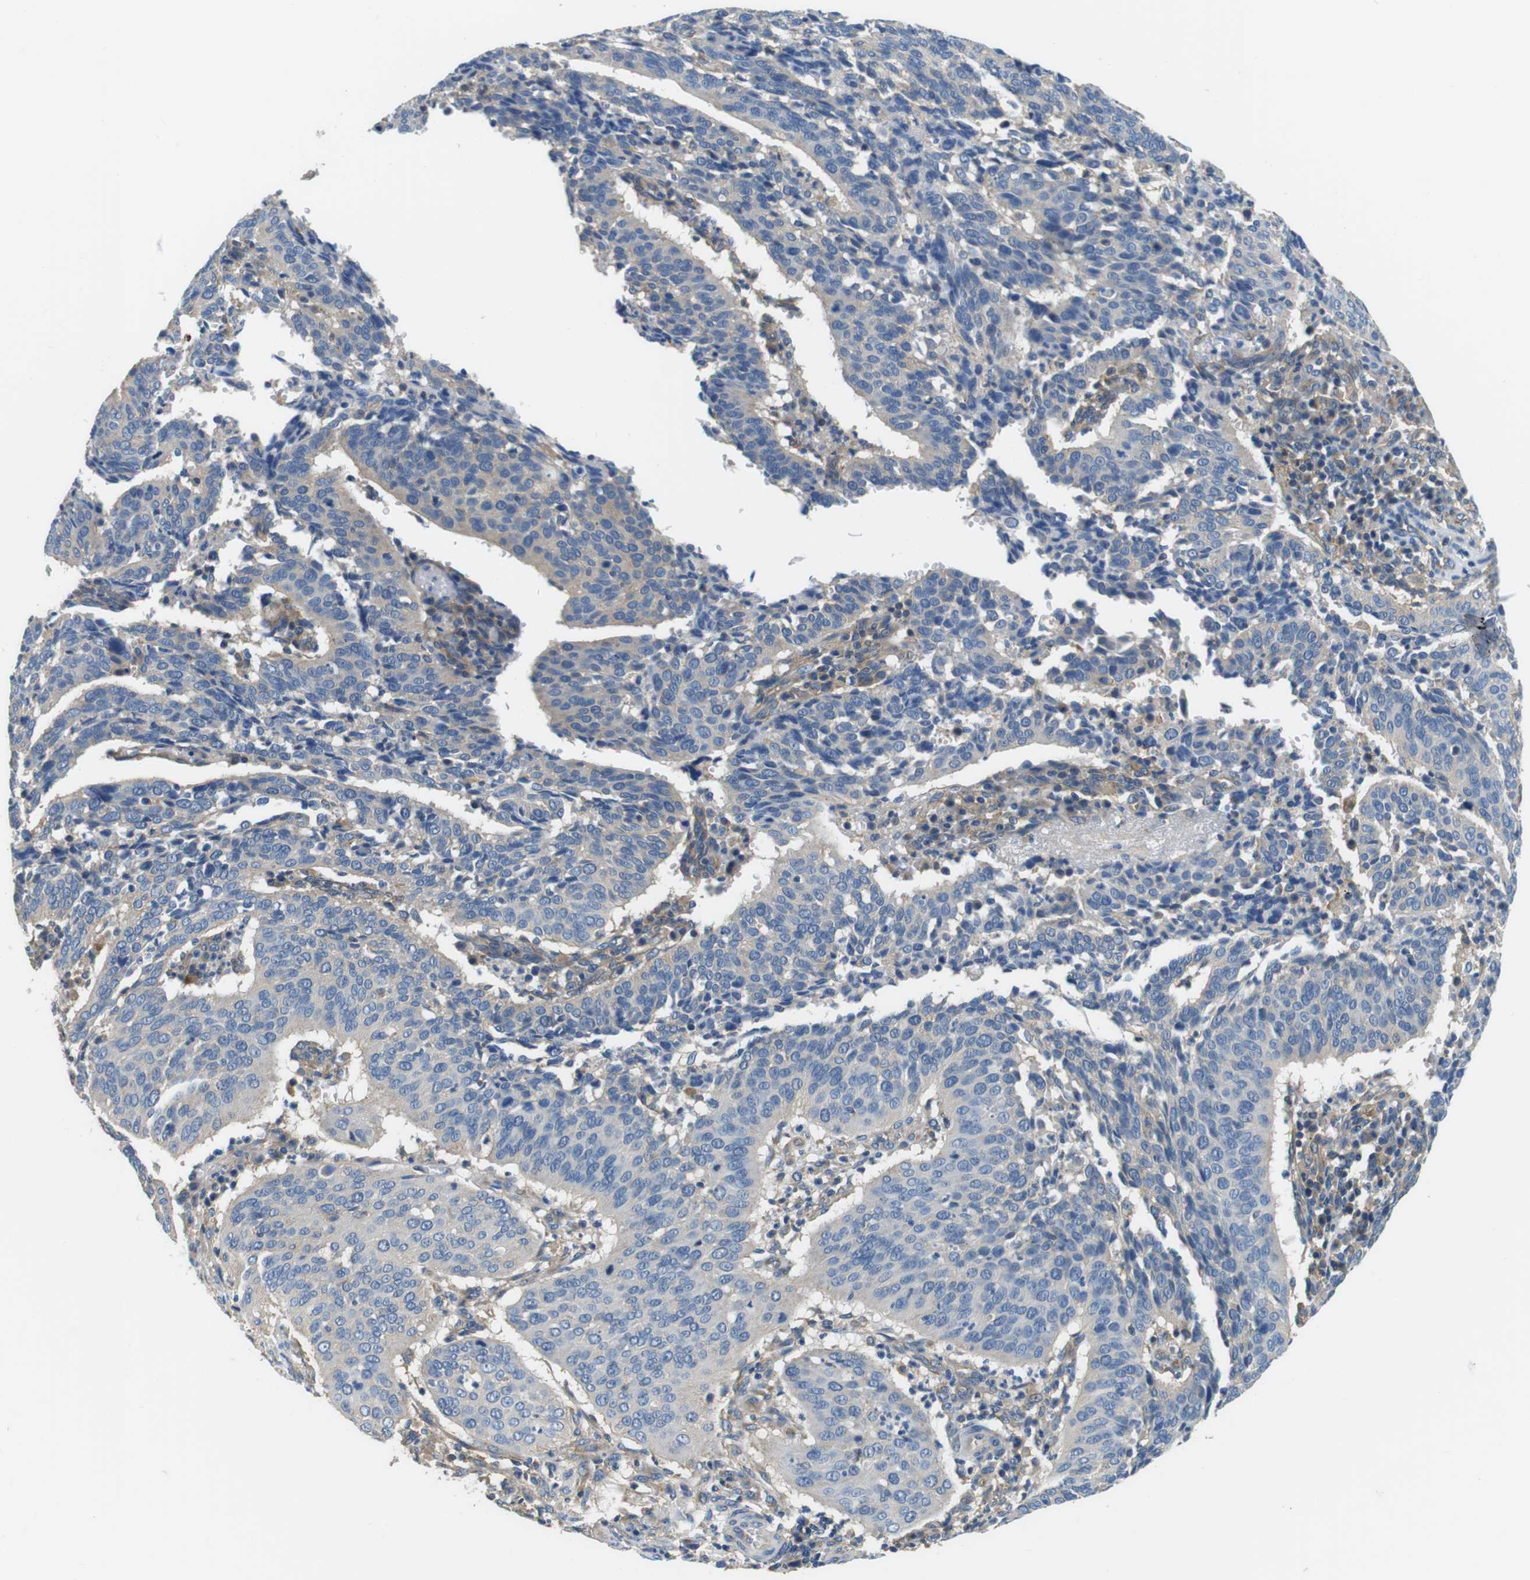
{"staining": {"intensity": "weak", "quantity": "<25%", "location": "cytoplasmic/membranous"}, "tissue": "cervical cancer", "cell_type": "Tumor cells", "image_type": "cancer", "snomed": [{"axis": "morphology", "description": "Normal tissue, NOS"}, {"axis": "morphology", "description": "Squamous cell carcinoma, NOS"}, {"axis": "topography", "description": "Cervix"}], "caption": "An IHC photomicrograph of cervical cancer (squamous cell carcinoma) is shown. There is no staining in tumor cells of cervical cancer (squamous cell carcinoma).", "gene": "DENND4C", "patient": {"sex": "female", "age": 39}}